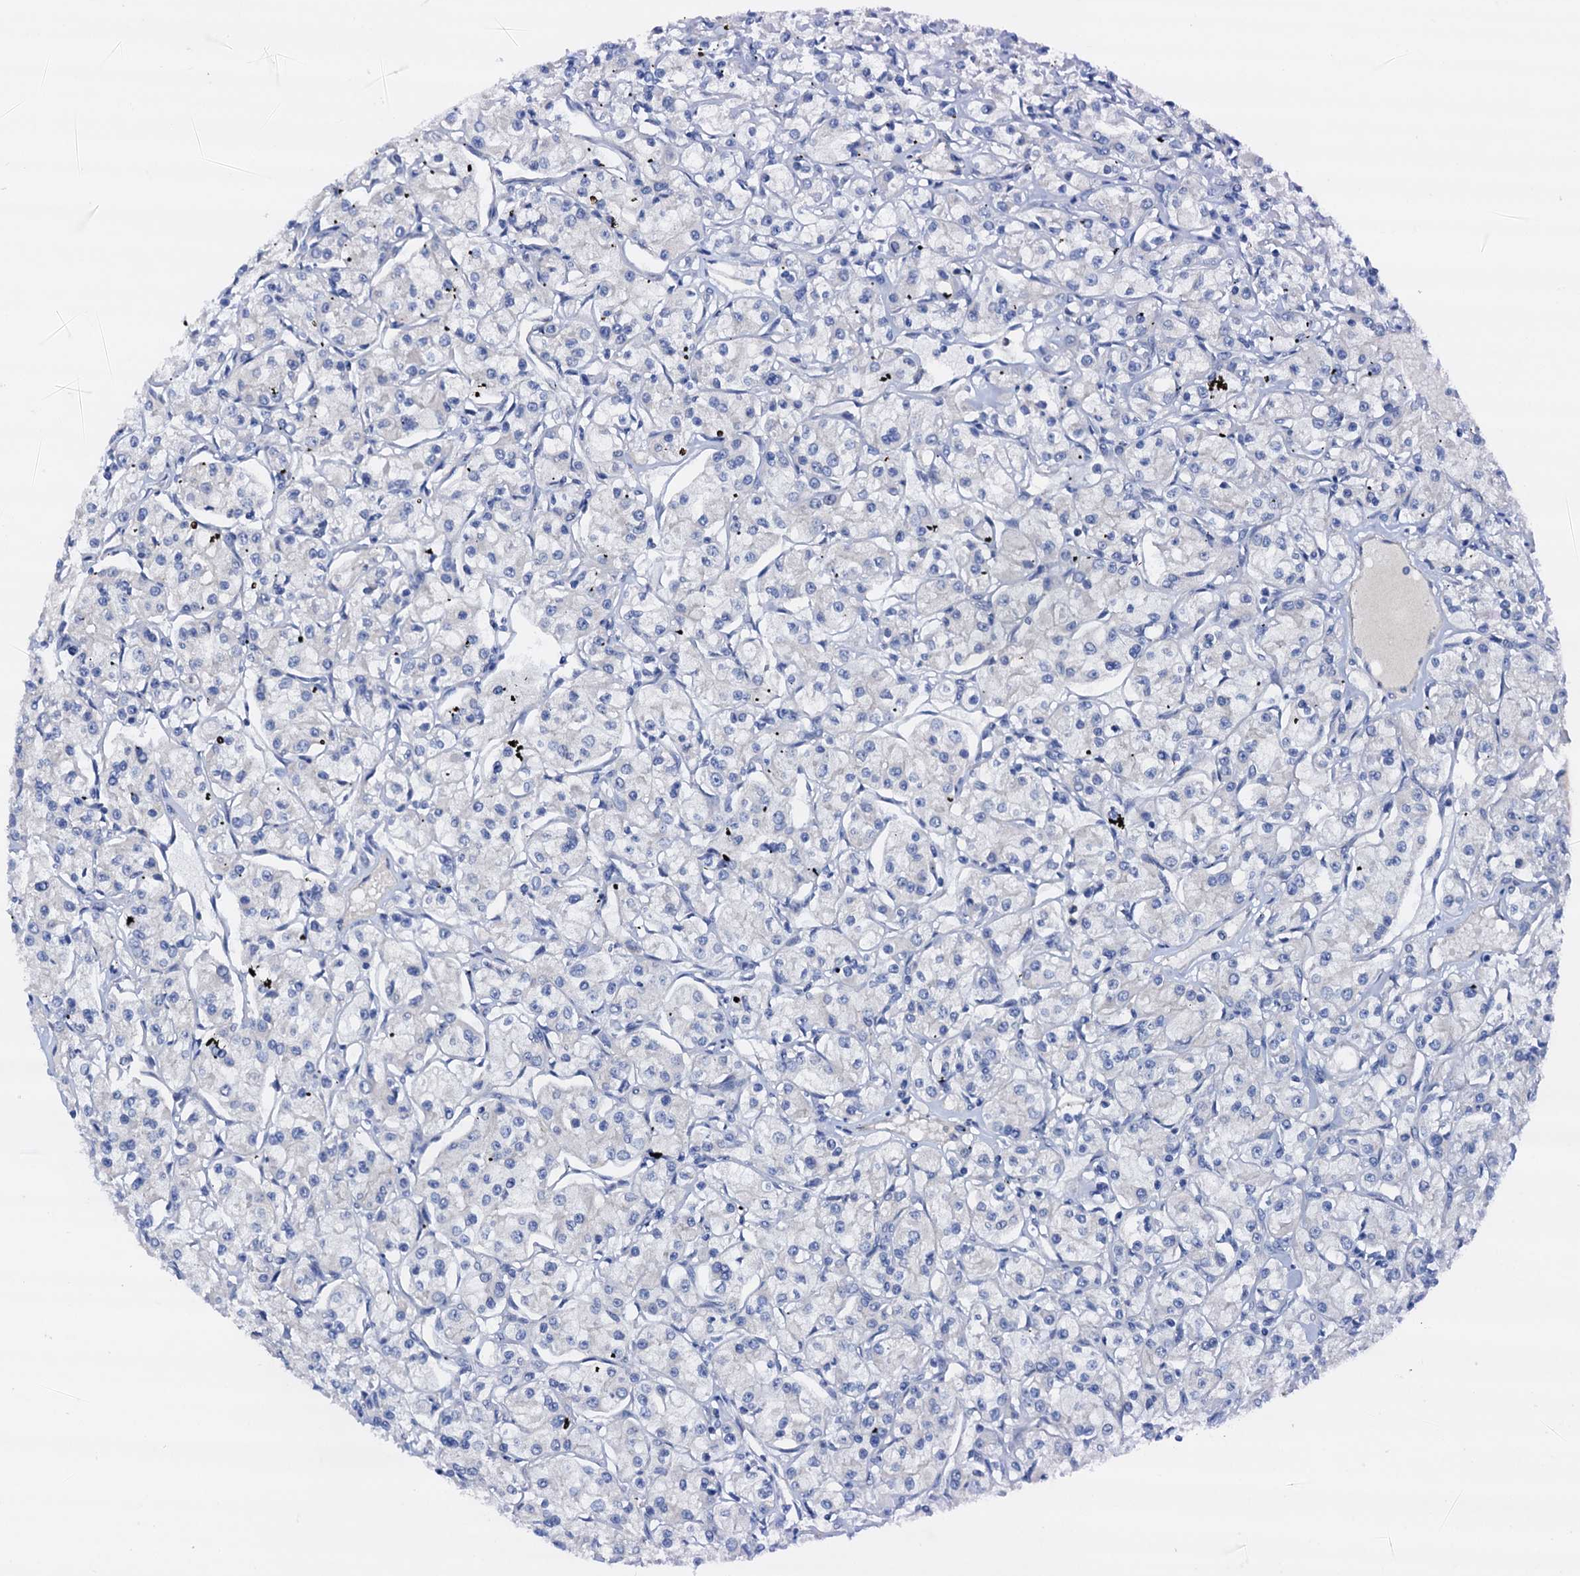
{"staining": {"intensity": "negative", "quantity": "none", "location": "none"}, "tissue": "renal cancer", "cell_type": "Tumor cells", "image_type": "cancer", "snomed": [{"axis": "morphology", "description": "Adenocarcinoma, NOS"}, {"axis": "topography", "description": "Kidney"}], "caption": "Immunohistochemistry (IHC) of human renal adenocarcinoma exhibits no expression in tumor cells. (Stains: DAB immunohistochemistry (IHC) with hematoxylin counter stain, Microscopy: brightfield microscopy at high magnification).", "gene": "RASSF9", "patient": {"sex": "female", "age": 59}}